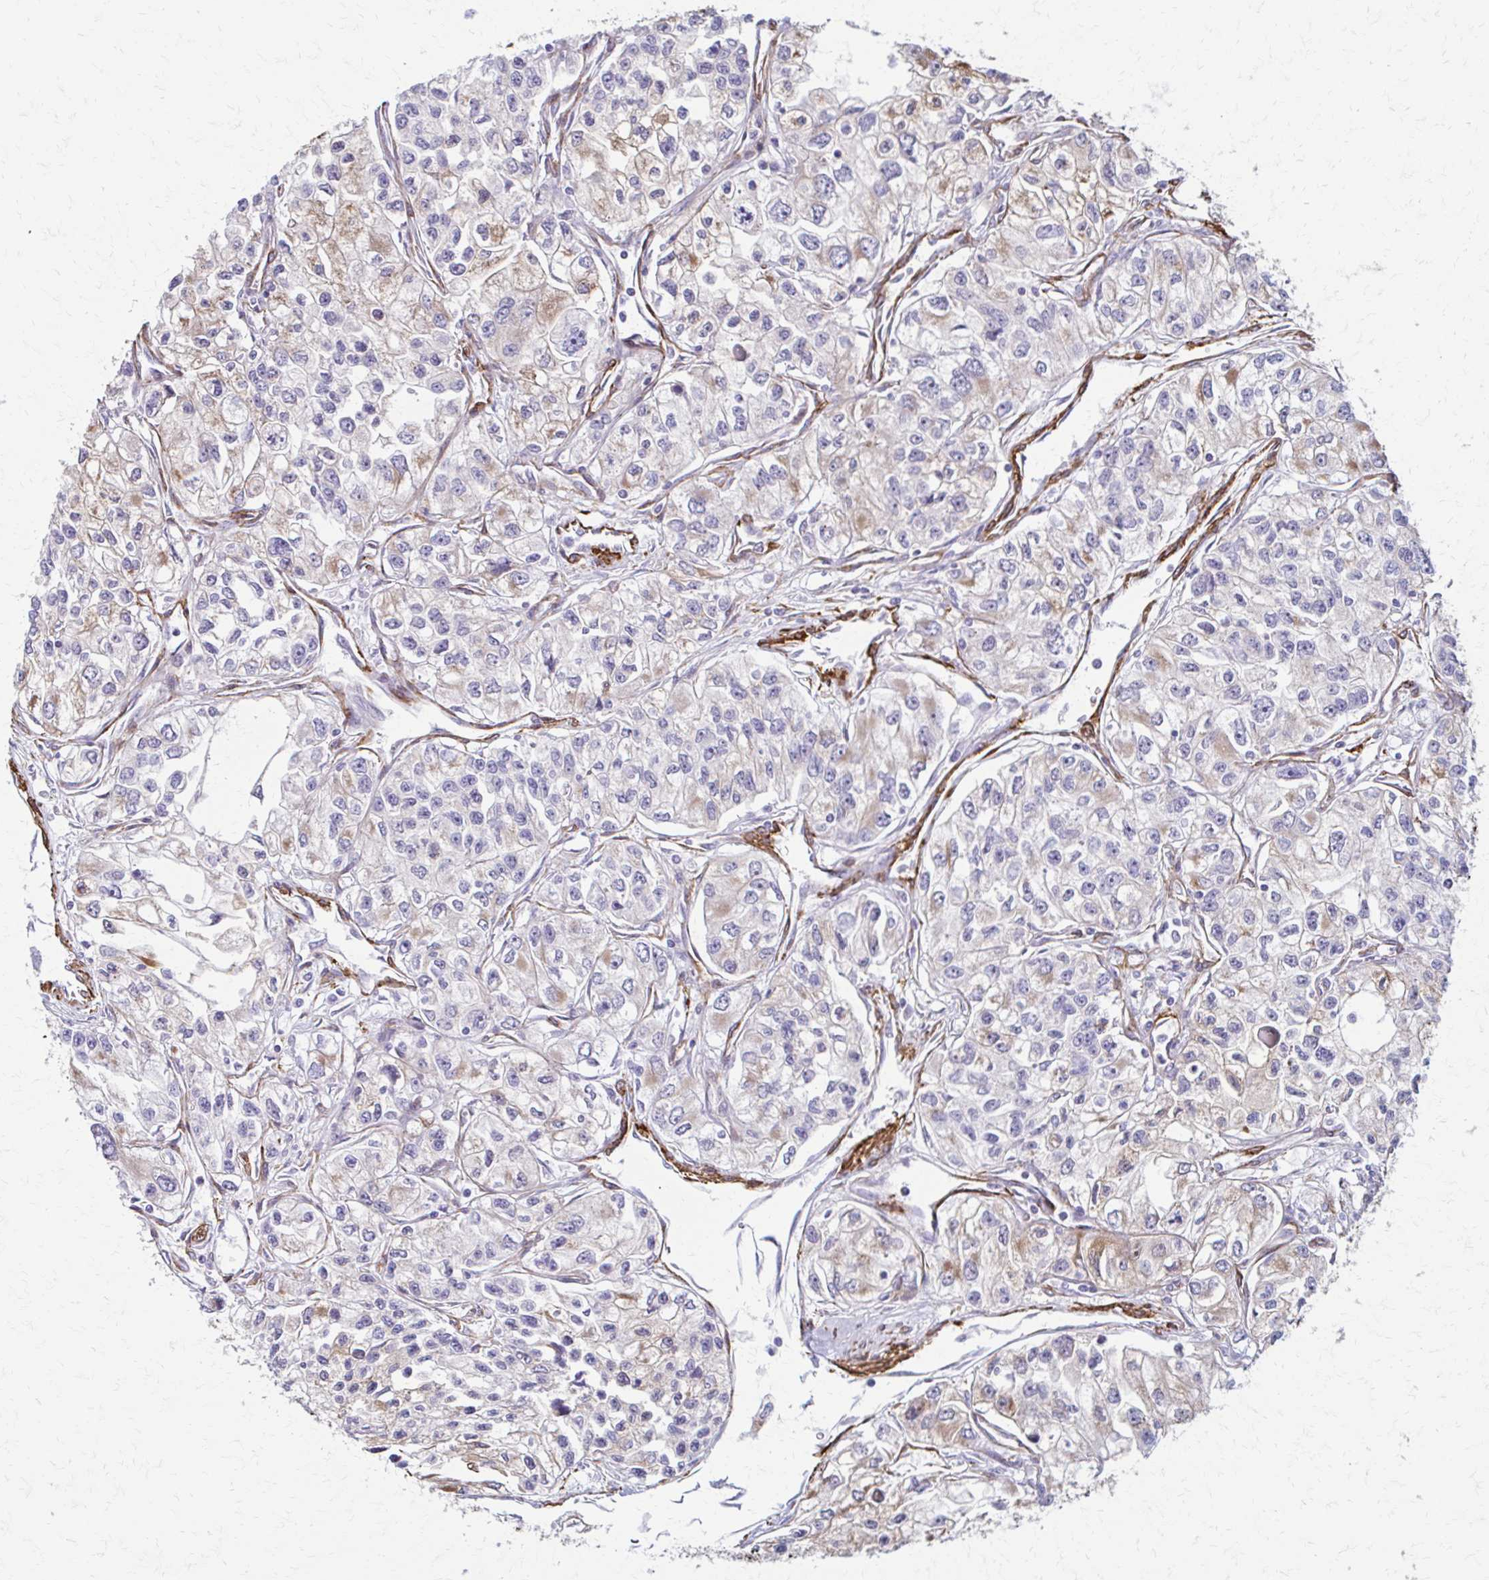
{"staining": {"intensity": "weak", "quantity": "25%-75%", "location": "cytoplasmic/membranous"}, "tissue": "renal cancer", "cell_type": "Tumor cells", "image_type": "cancer", "snomed": [{"axis": "morphology", "description": "Adenocarcinoma, NOS"}, {"axis": "topography", "description": "Kidney"}], "caption": "IHC of human renal adenocarcinoma shows low levels of weak cytoplasmic/membranous positivity in approximately 25%-75% of tumor cells. Nuclei are stained in blue.", "gene": "TIMMDC1", "patient": {"sex": "female", "age": 59}}